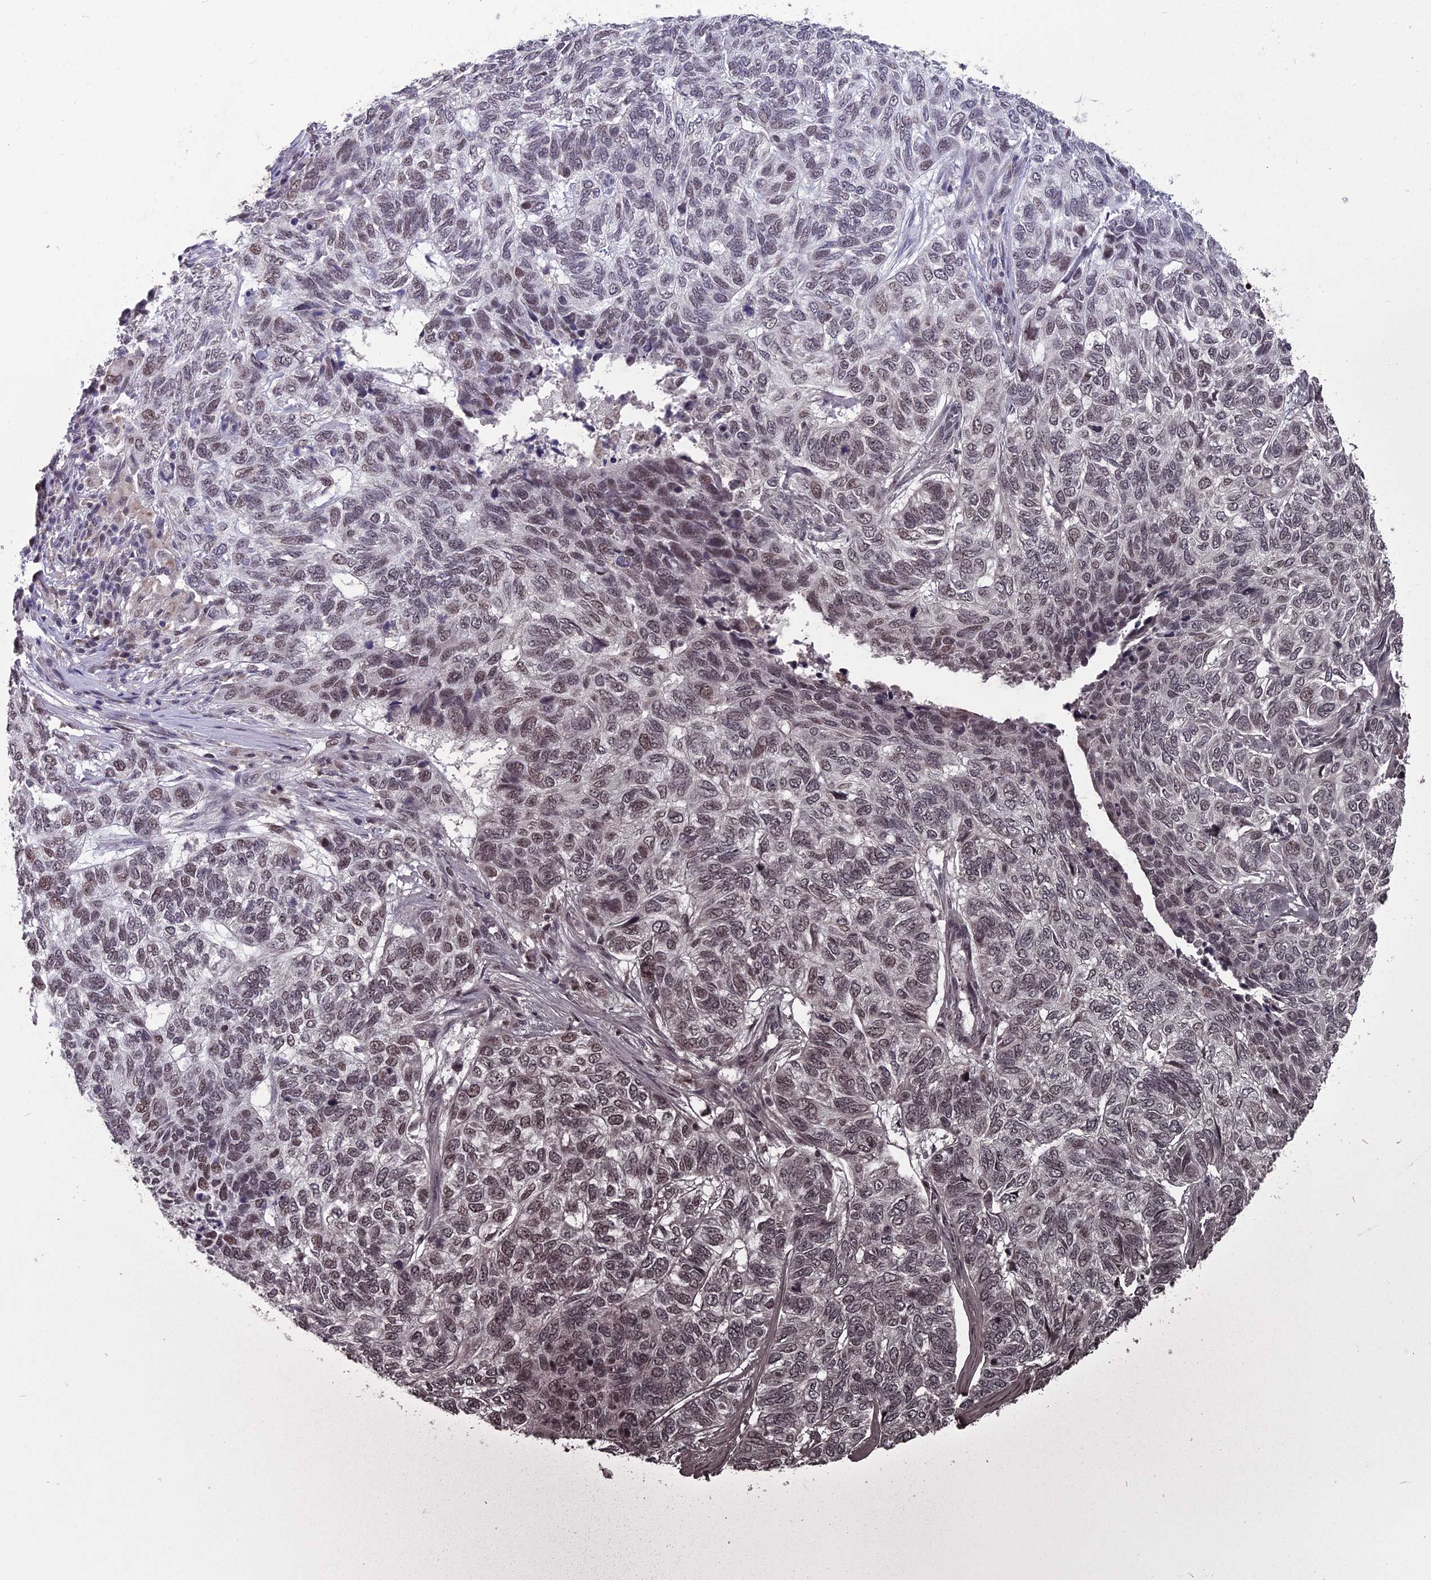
{"staining": {"intensity": "moderate", "quantity": "25%-75%", "location": "nuclear"}, "tissue": "skin cancer", "cell_type": "Tumor cells", "image_type": "cancer", "snomed": [{"axis": "morphology", "description": "Basal cell carcinoma"}, {"axis": "topography", "description": "Skin"}], "caption": "DAB (3,3'-diaminobenzidine) immunohistochemical staining of human skin cancer displays moderate nuclear protein expression in approximately 25%-75% of tumor cells.", "gene": "MT-CO3", "patient": {"sex": "female", "age": 65}}